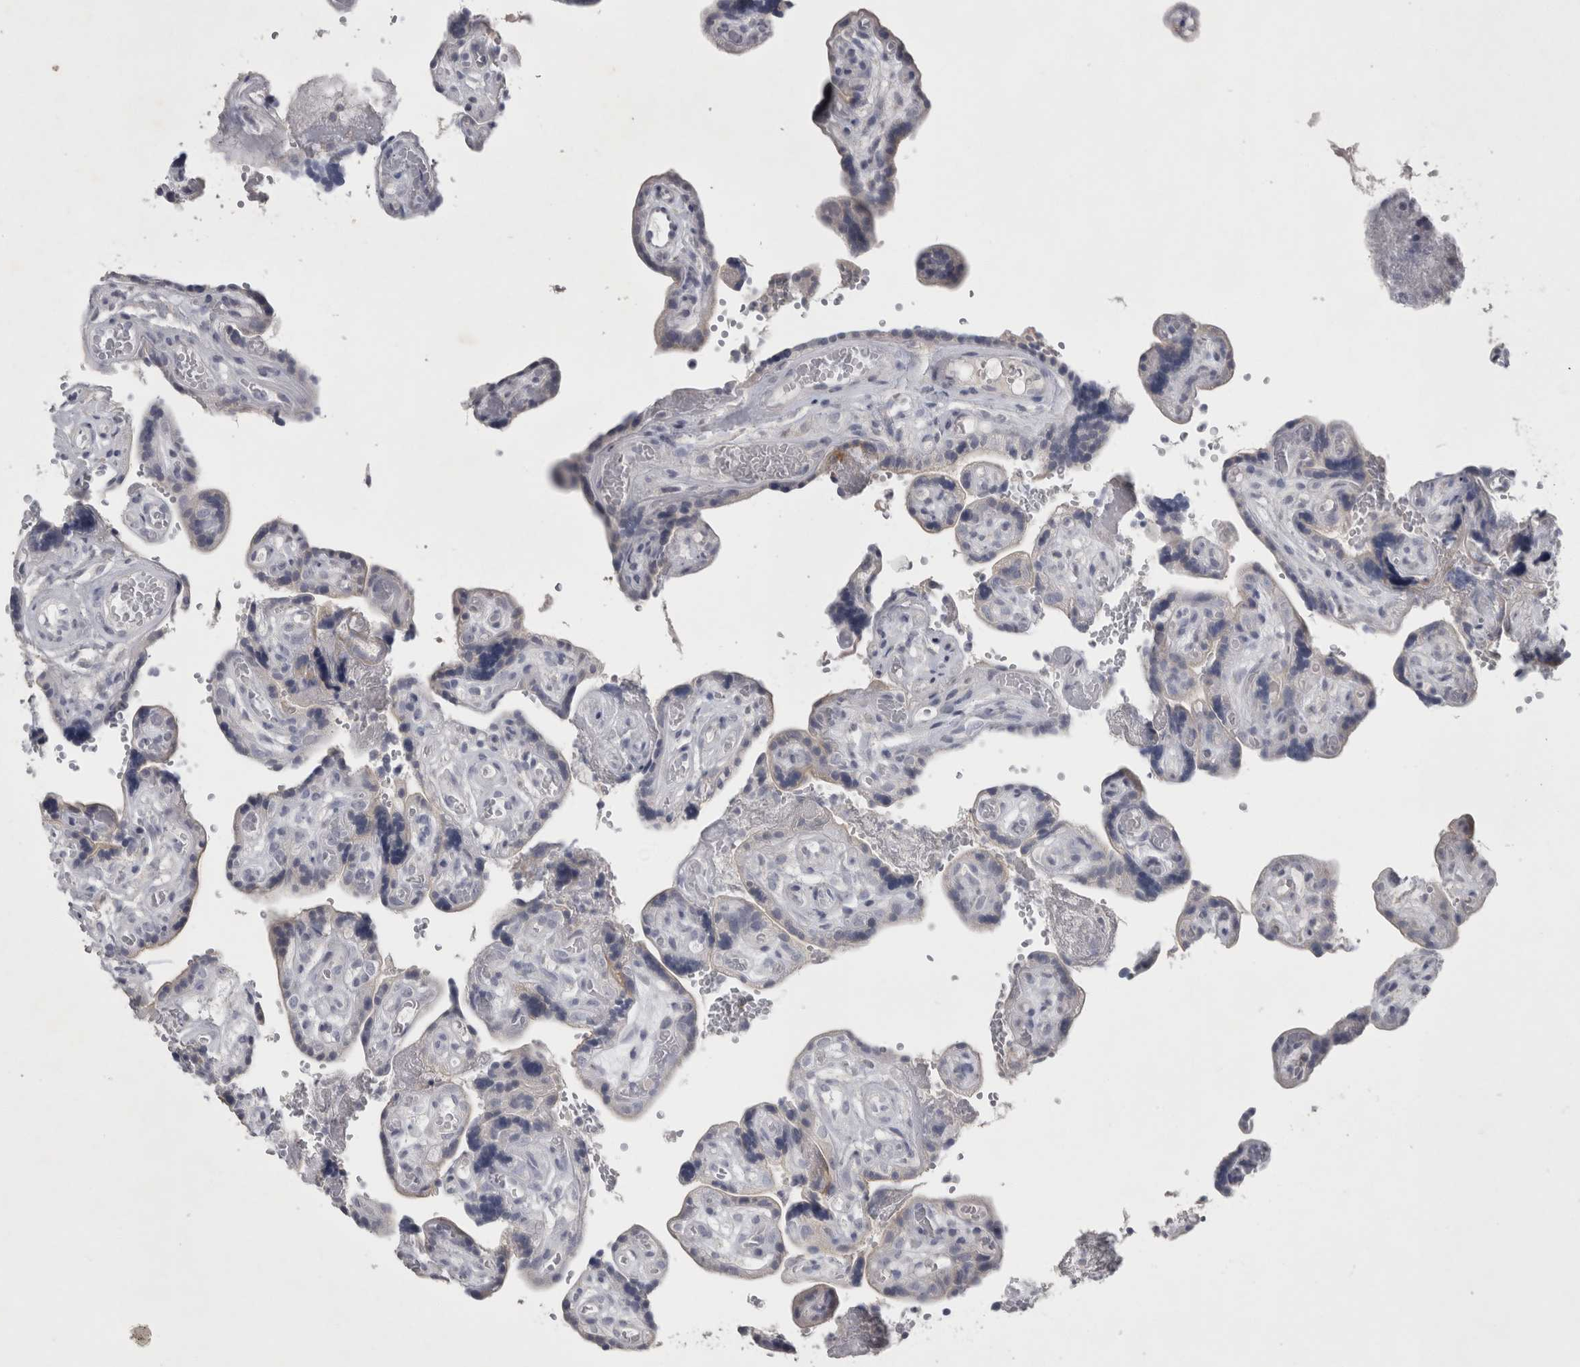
{"staining": {"intensity": "moderate", "quantity": "<25%", "location": "cytoplasmic/membranous"}, "tissue": "placenta", "cell_type": "Decidual cells", "image_type": "normal", "snomed": [{"axis": "morphology", "description": "Normal tissue, NOS"}, {"axis": "topography", "description": "Placenta"}], "caption": "Immunohistochemistry of unremarkable placenta displays low levels of moderate cytoplasmic/membranous expression in approximately <25% of decidual cells.", "gene": "FXYD7", "patient": {"sex": "female", "age": 30}}